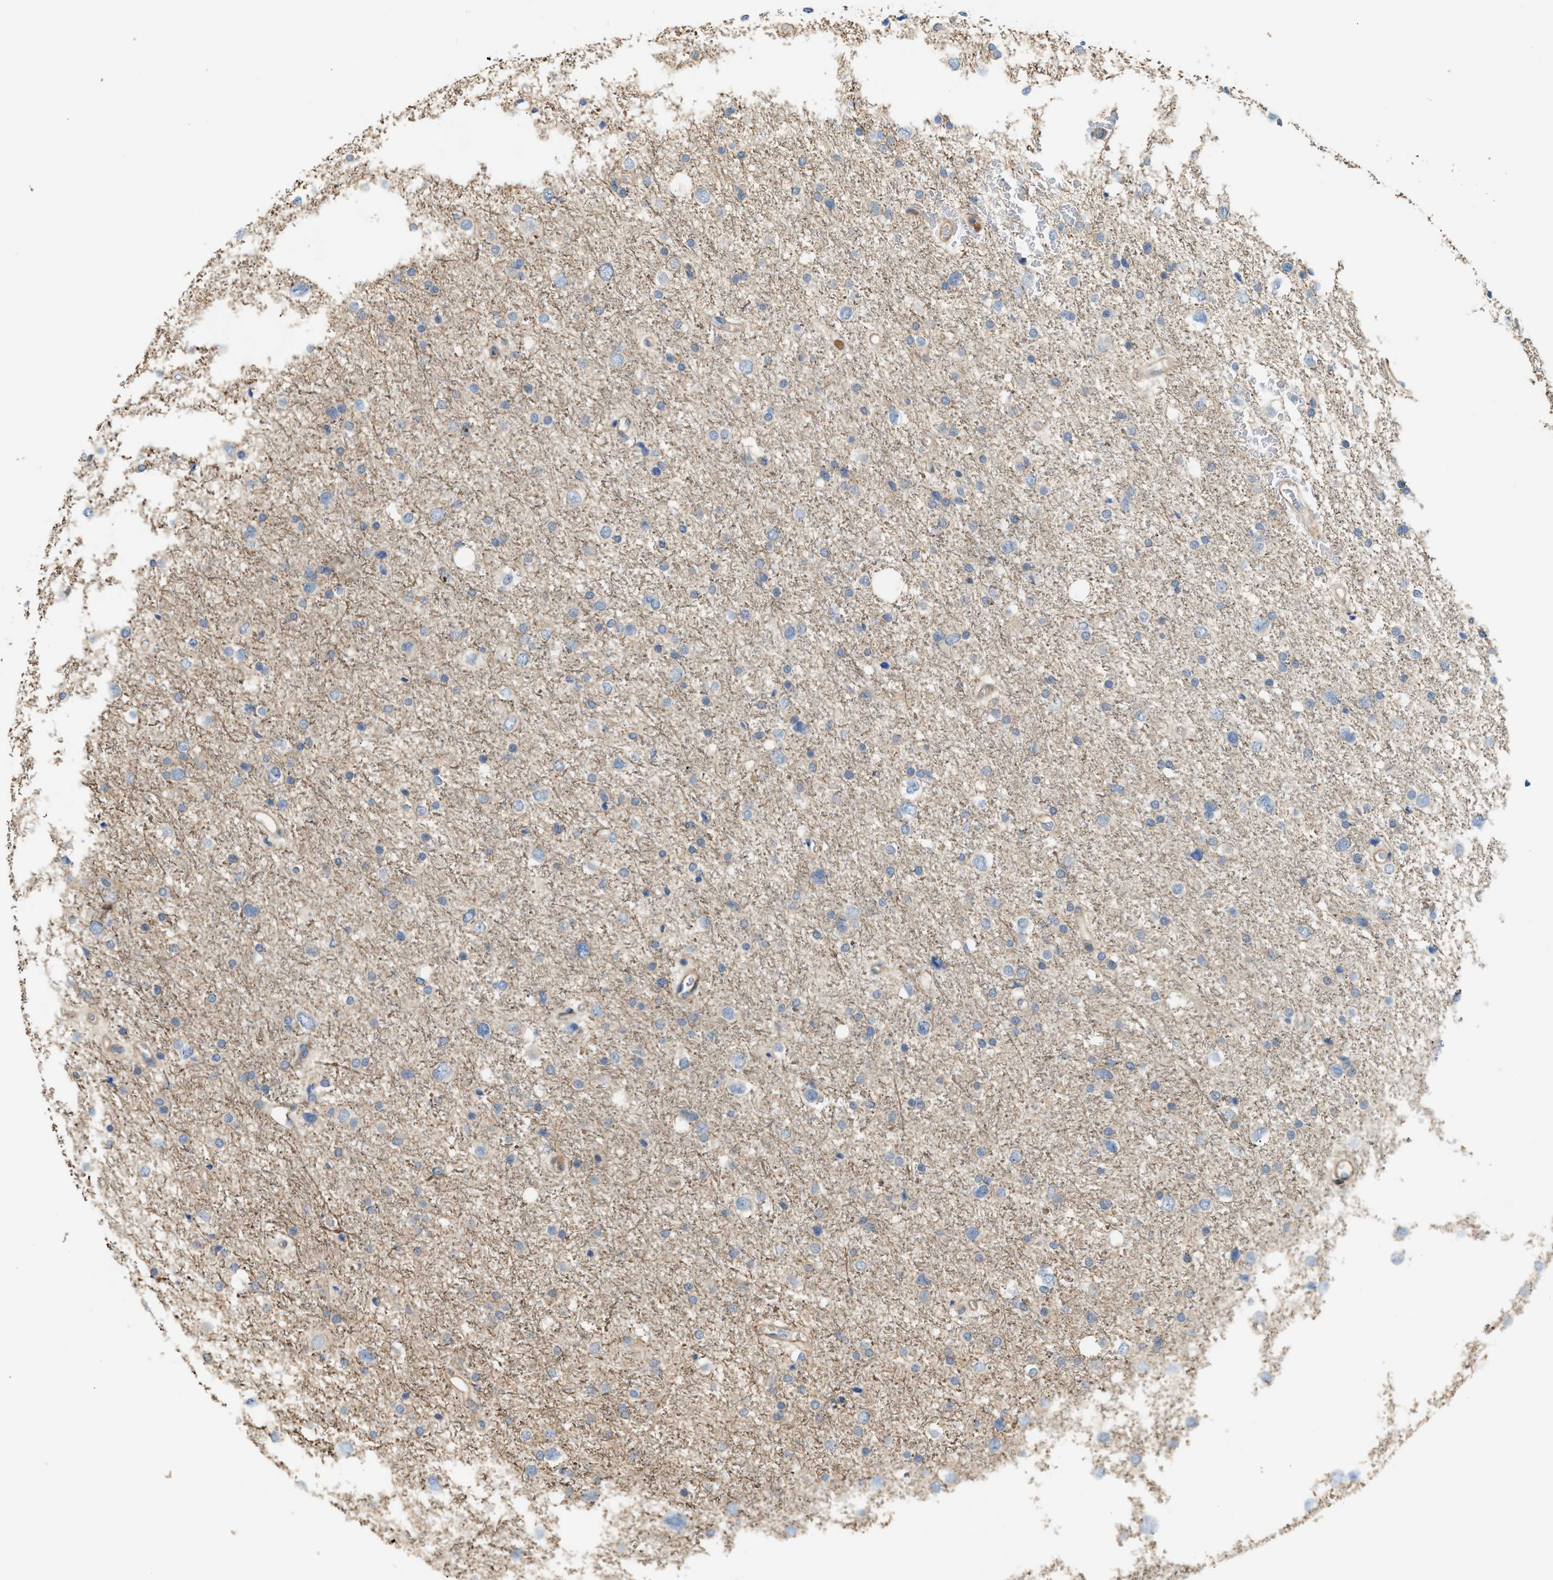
{"staining": {"intensity": "negative", "quantity": "none", "location": "none"}, "tissue": "glioma", "cell_type": "Tumor cells", "image_type": "cancer", "snomed": [{"axis": "morphology", "description": "Glioma, malignant, Low grade"}, {"axis": "topography", "description": "Brain"}], "caption": "Immunohistochemical staining of malignant low-grade glioma demonstrates no significant expression in tumor cells.", "gene": "BTN3A2", "patient": {"sex": "female", "age": 37}}